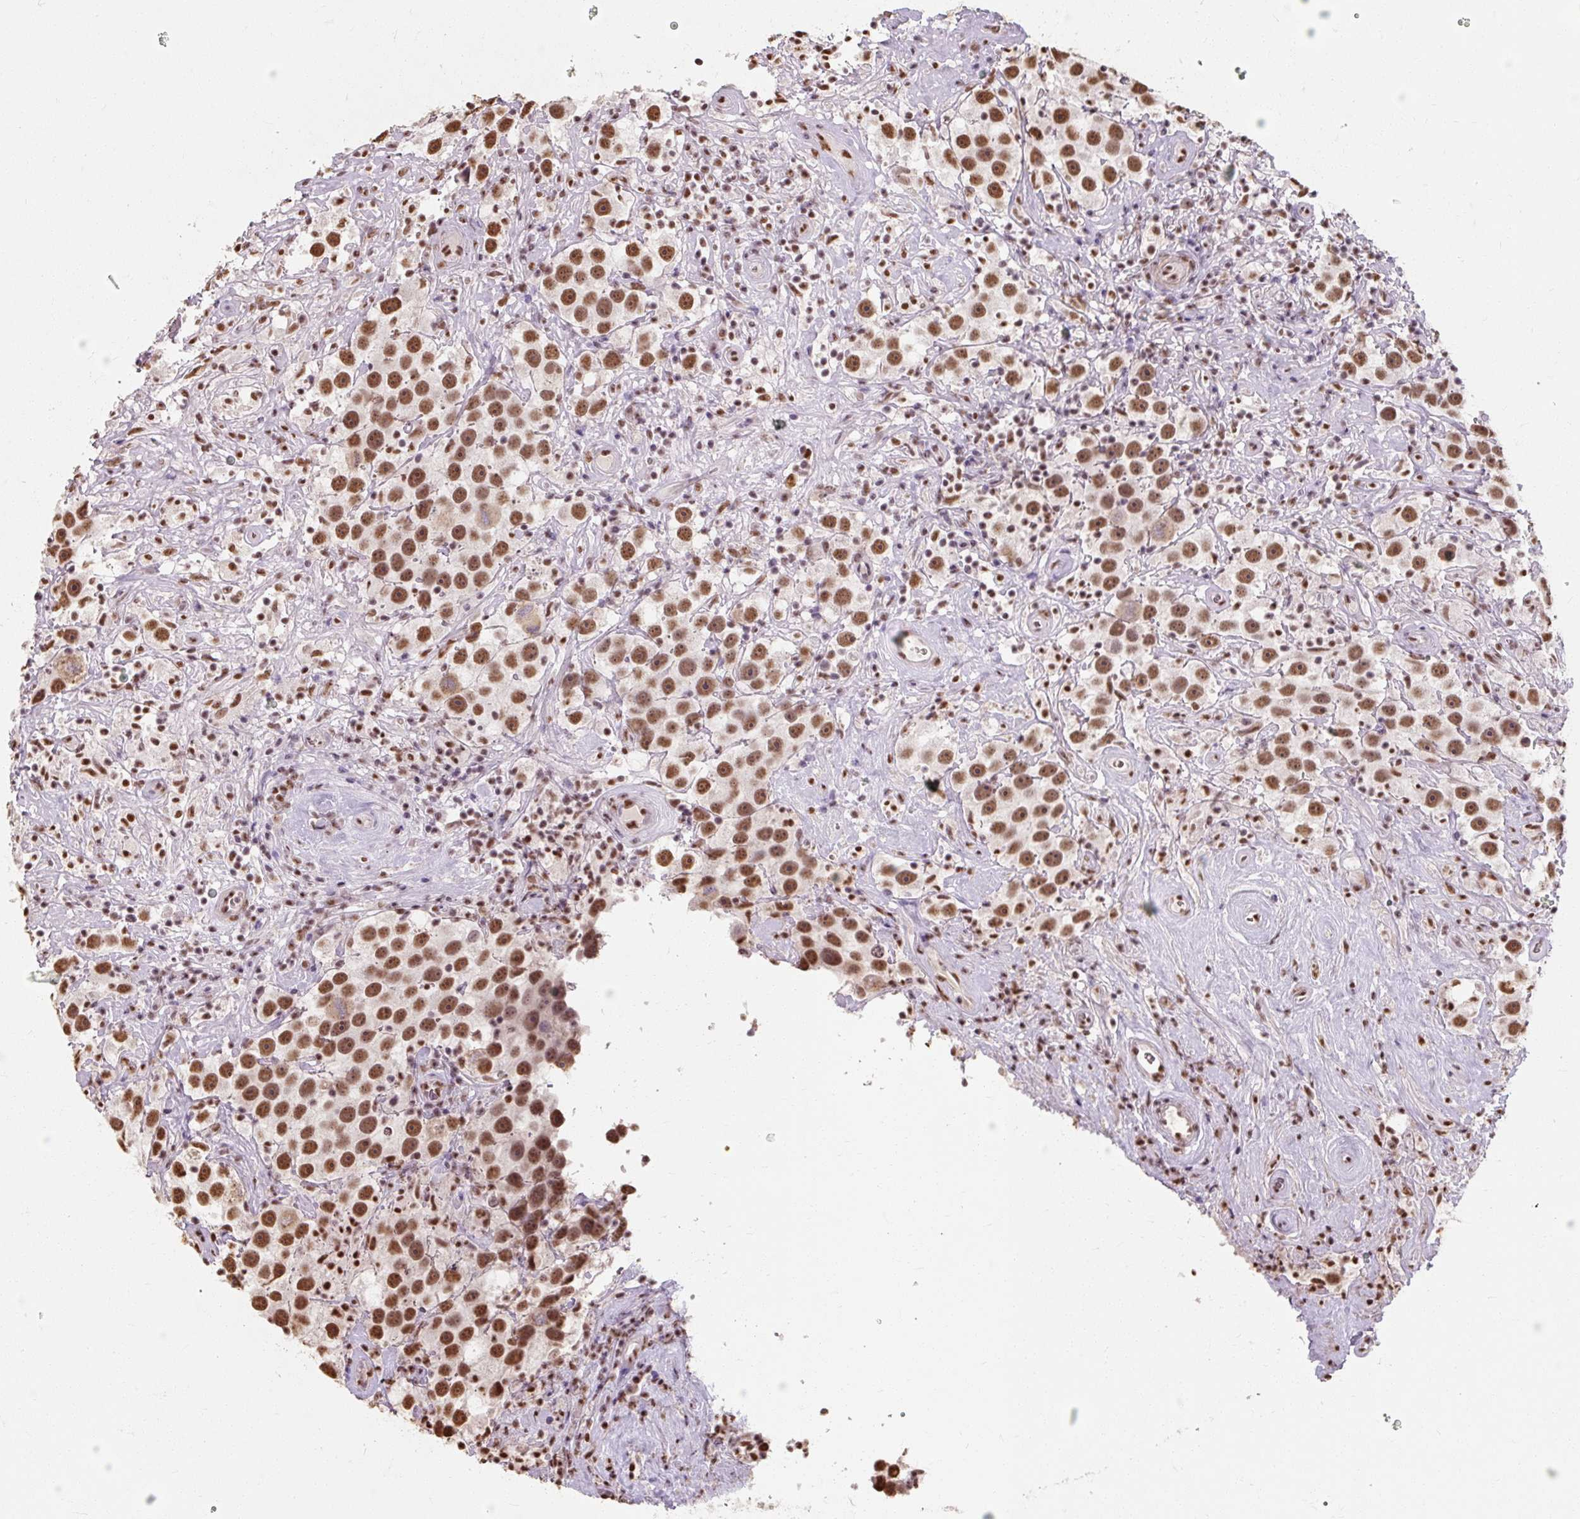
{"staining": {"intensity": "strong", "quantity": ">75%", "location": "nuclear"}, "tissue": "testis cancer", "cell_type": "Tumor cells", "image_type": "cancer", "snomed": [{"axis": "morphology", "description": "Seminoma, NOS"}, {"axis": "topography", "description": "Testis"}], "caption": "A high-resolution photomicrograph shows IHC staining of testis cancer, which reveals strong nuclear staining in about >75% of tumor cells.", "gene": "ZFTRAF1", "patient": {"sex": "male", "age": 49}}